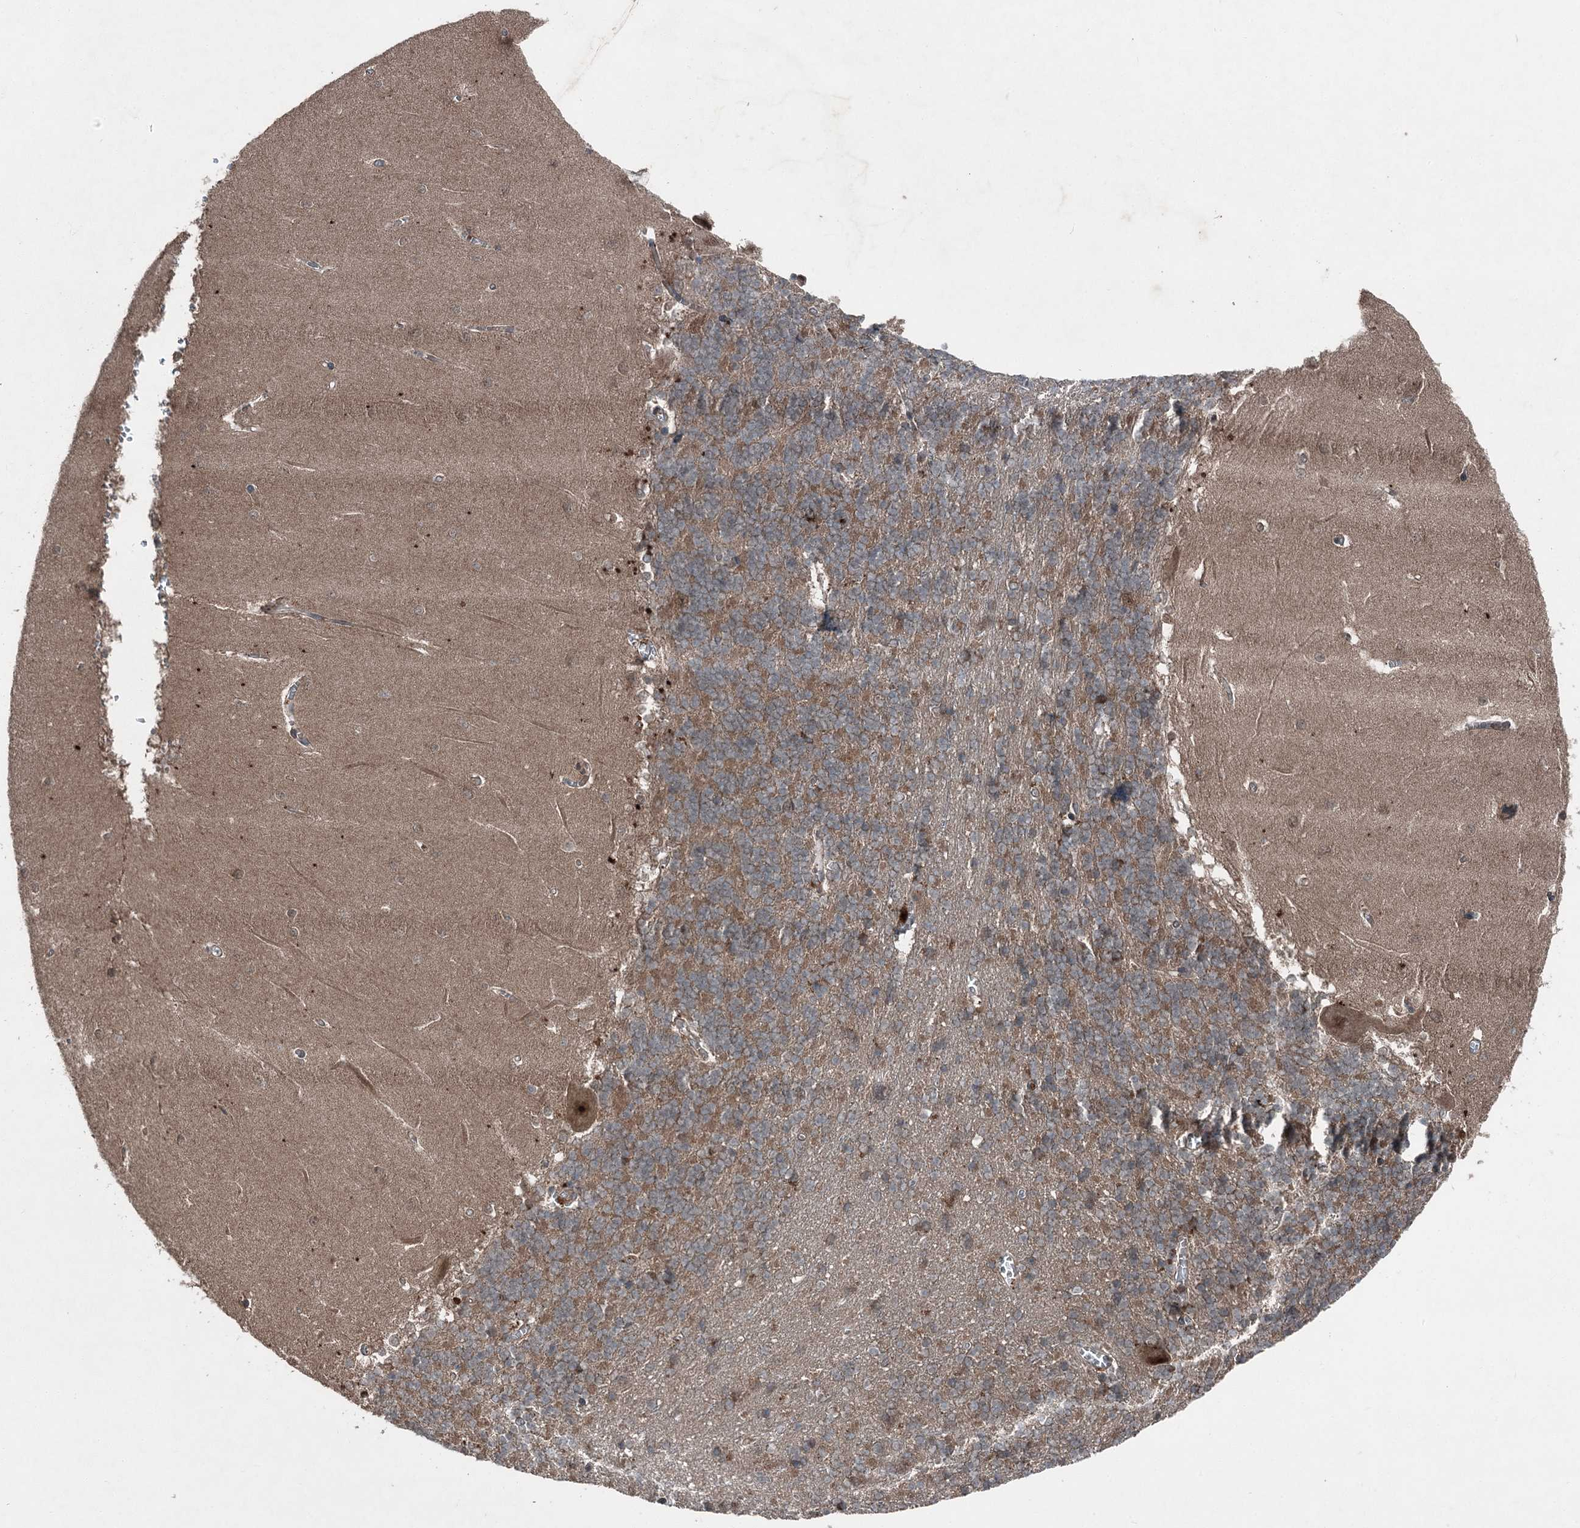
{"staining": {"intensity": "moderate", "quantity": ">75%", "location": "cytoplasmic/membranous"}, "tissue": "cerebellum", "cell_type": "Cells in granular layer", "image_type": "normal", "snomed": [{"axis": "morphology", "description": "Normal tissue, NOS"}, {"axis": "topography", "description": "Cerebellum"}], "caption": "Cerebellum stained for a protein (brown) shows moderate cytoplasmic/membranous positive positivity in approximately >75% of cells in granular layer.", "gene": "BORCS7", "patient": {"sex": "male", "age": 37}}